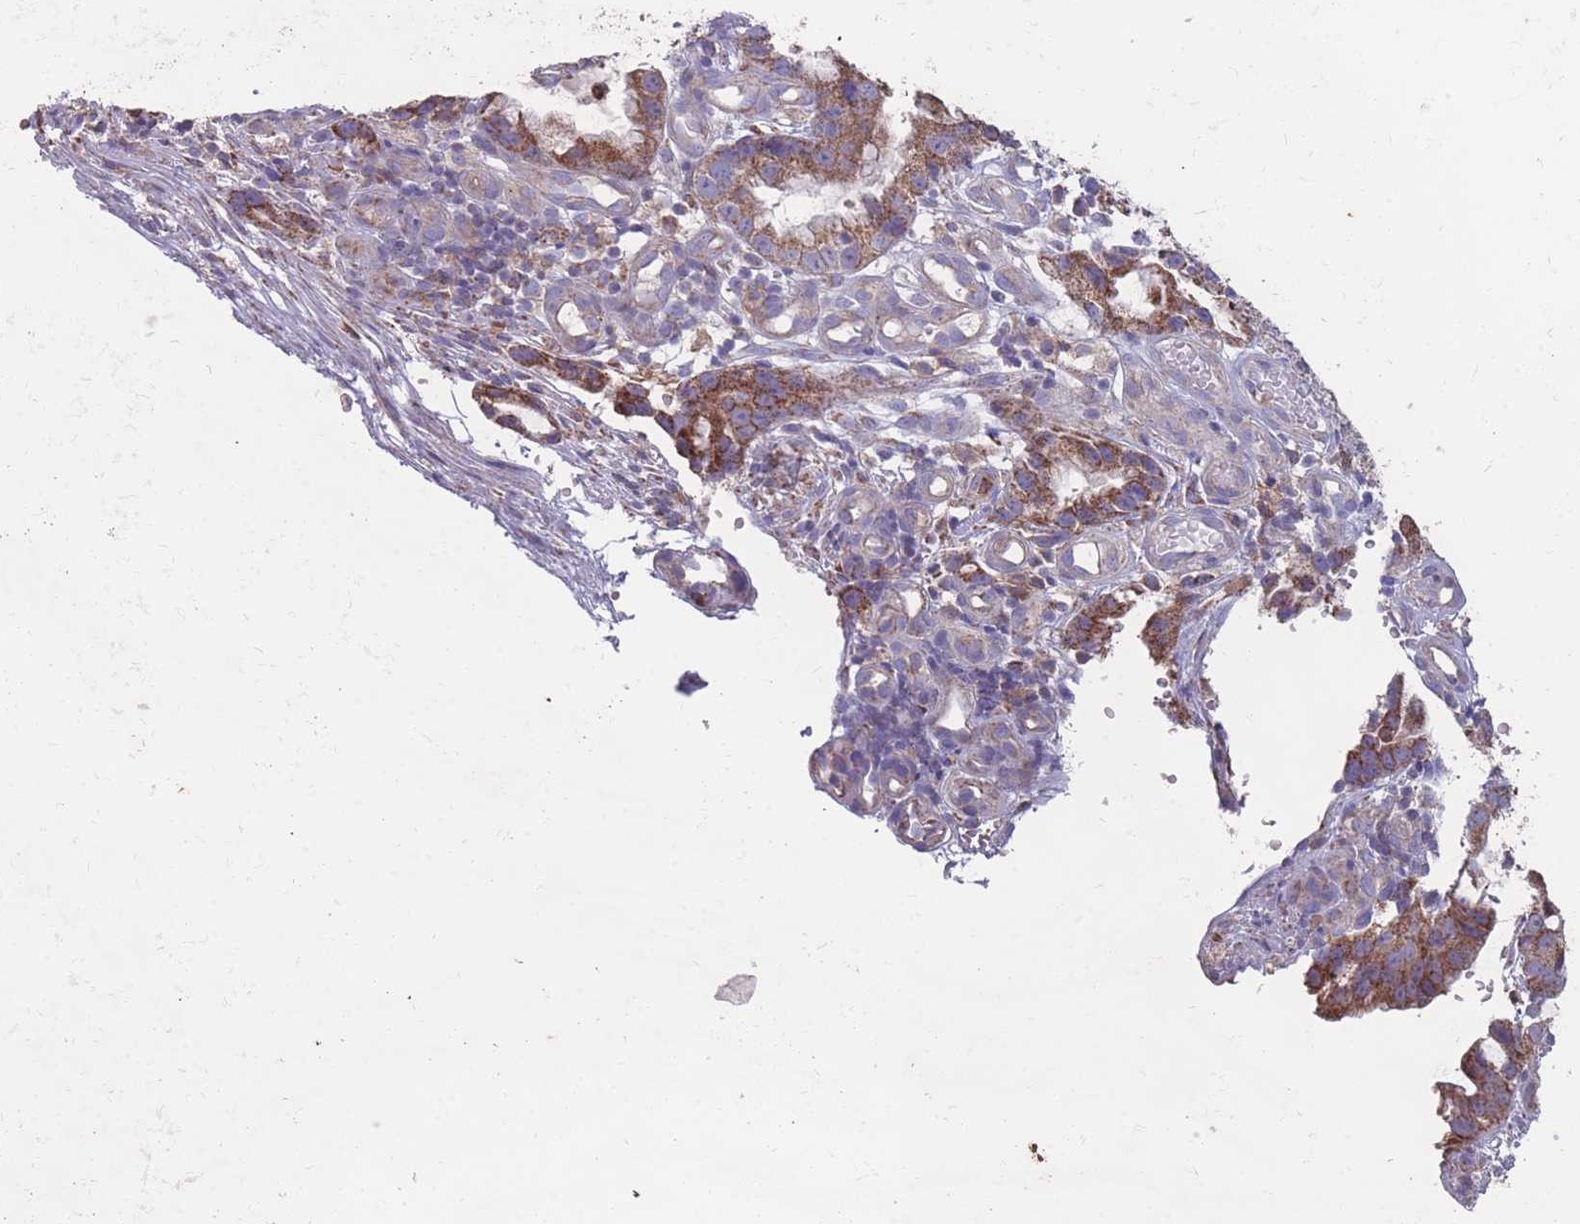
{"staining": {"intensity": "moderate", "quantity": ">75%", "location": "cytoplasmic/membranous"}, "tissue": "stomach cancer", "cell_type": "Tumor cells", "image_type": "cancer", "snomed": [{"axis": "morphology", "description": "Adenocarcinoma, NOS"}, {"axis": "topography", "description": "Stomach"}], "caption": "This is an image of immunohistochemistry (IHC) staining of stomach cancer (adenocarcinoma), which shows moderate positivity in the cytoplasmic/membranous of tumor cells.", "gene": "CD33", "patient": {"sex": "male", "age": 55}}